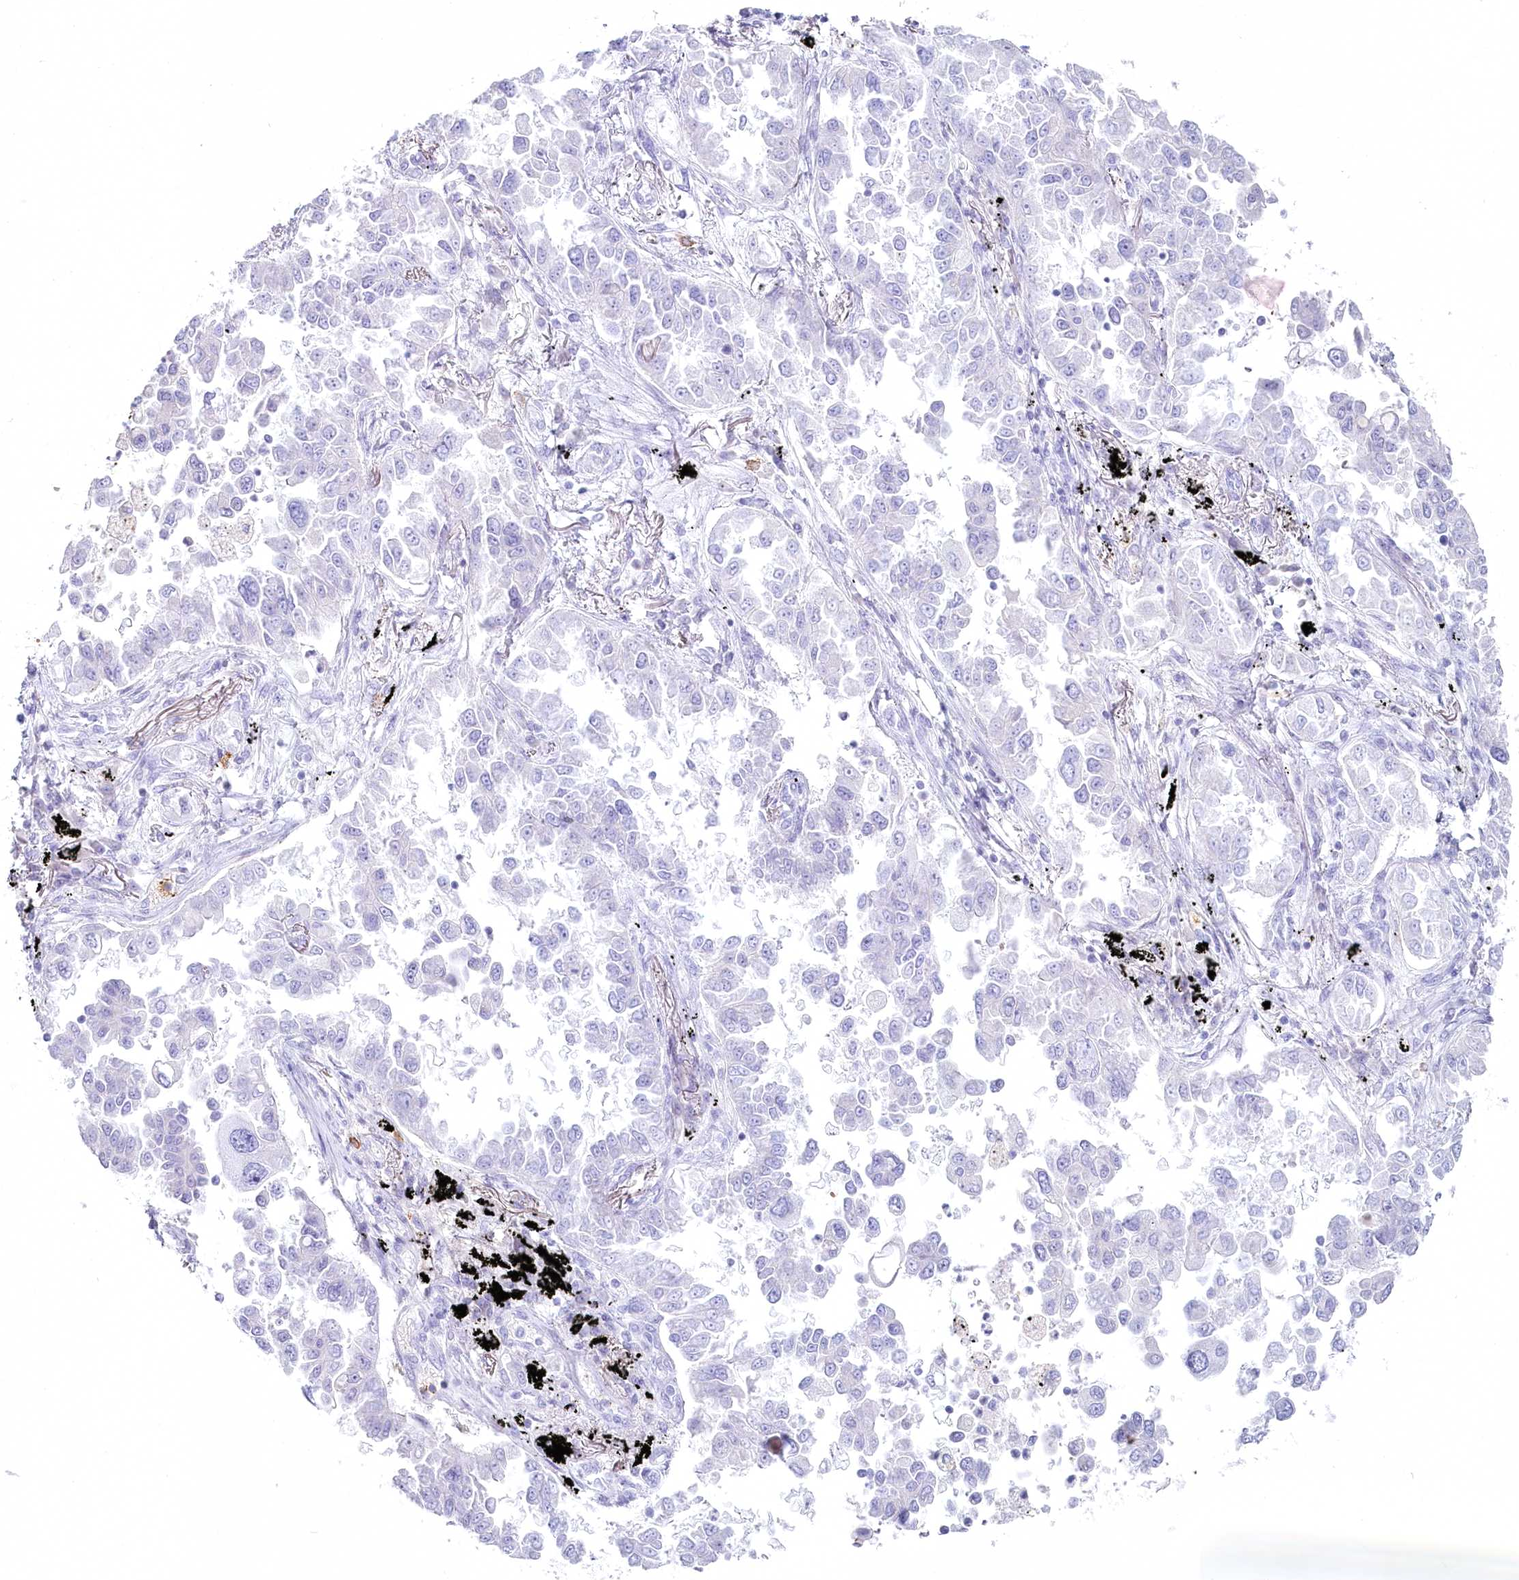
{"staining": {"intensity": "negative", "quantity": "none", "location": "none"}, "tissue": "lung cancer", "cell_type": "Tumor cells", "image_type": "cancer", "snomed": [{"axis": "morphology", "description": "Adenocarcinoma, NOS"}, {"axis": "topography", "description": "Lung"}], "caption": "A high-resolution histopathology image shows IHC staining of lung cancer (adenocarcinoma), which exhibits no significant positivity in tumor cells.", "gene": "IFIT5", "patient": {"sex": "female", "age": 67}}